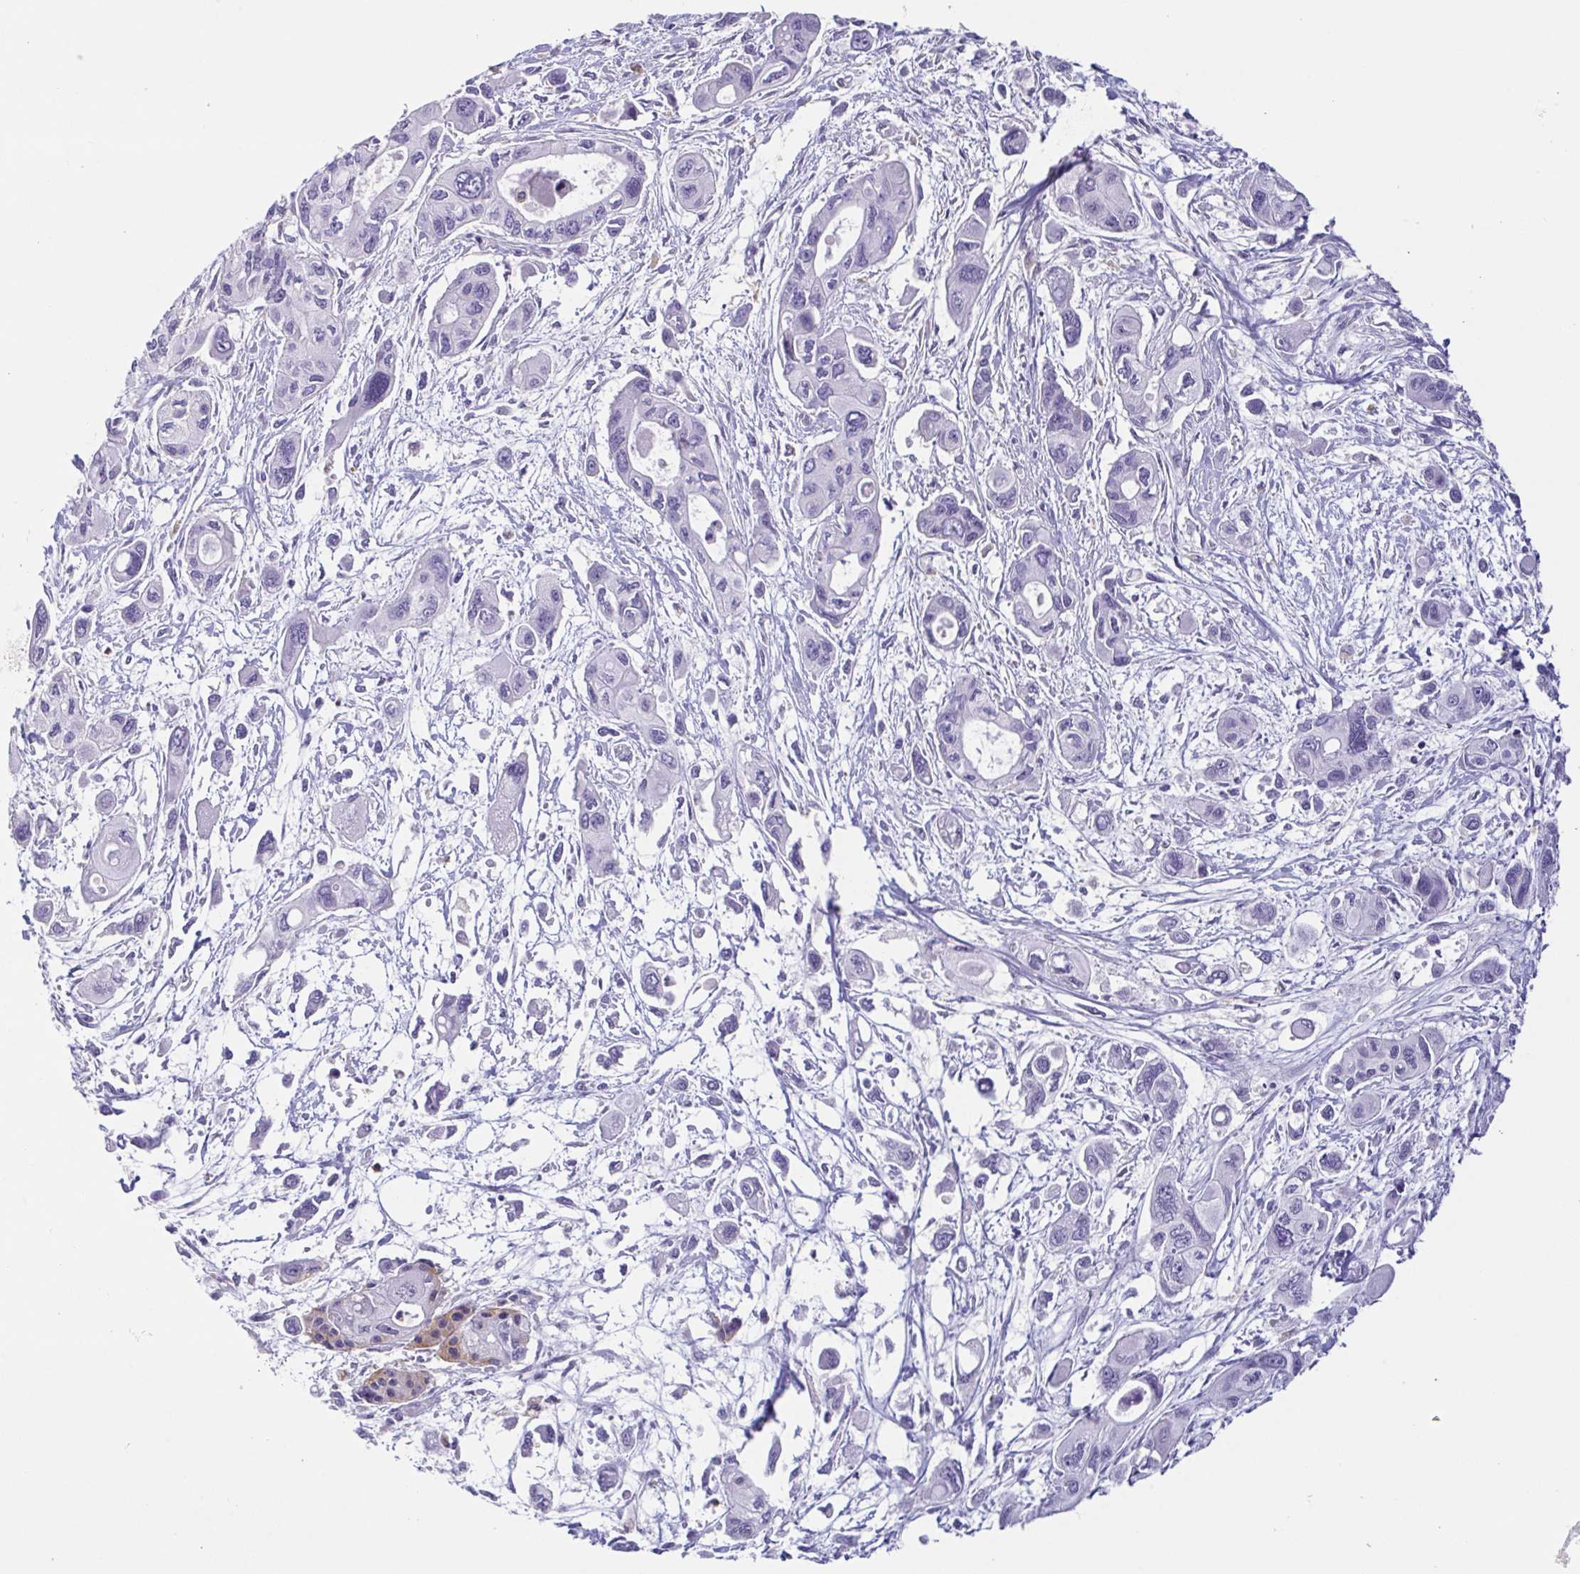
{"staining": {"intensity": "negative", "quantity": "none", "location": "none"}, "tissue": "pancreatic cancer", "cell_type": "Tumor cells", "image_type": "cancer", "snomed": [{"axis": "morphology", "description": "Adenocarcinoma, NOS"}, {"axis": "topography", "description": "Pancreas"}], "caption": "Photomicrograph shows no significant protein expression in tumor cells of pancreatic adenocarcinoma.", "gene": "ATP6V1G2", "patient": {"sex": "female", "age": 47}}